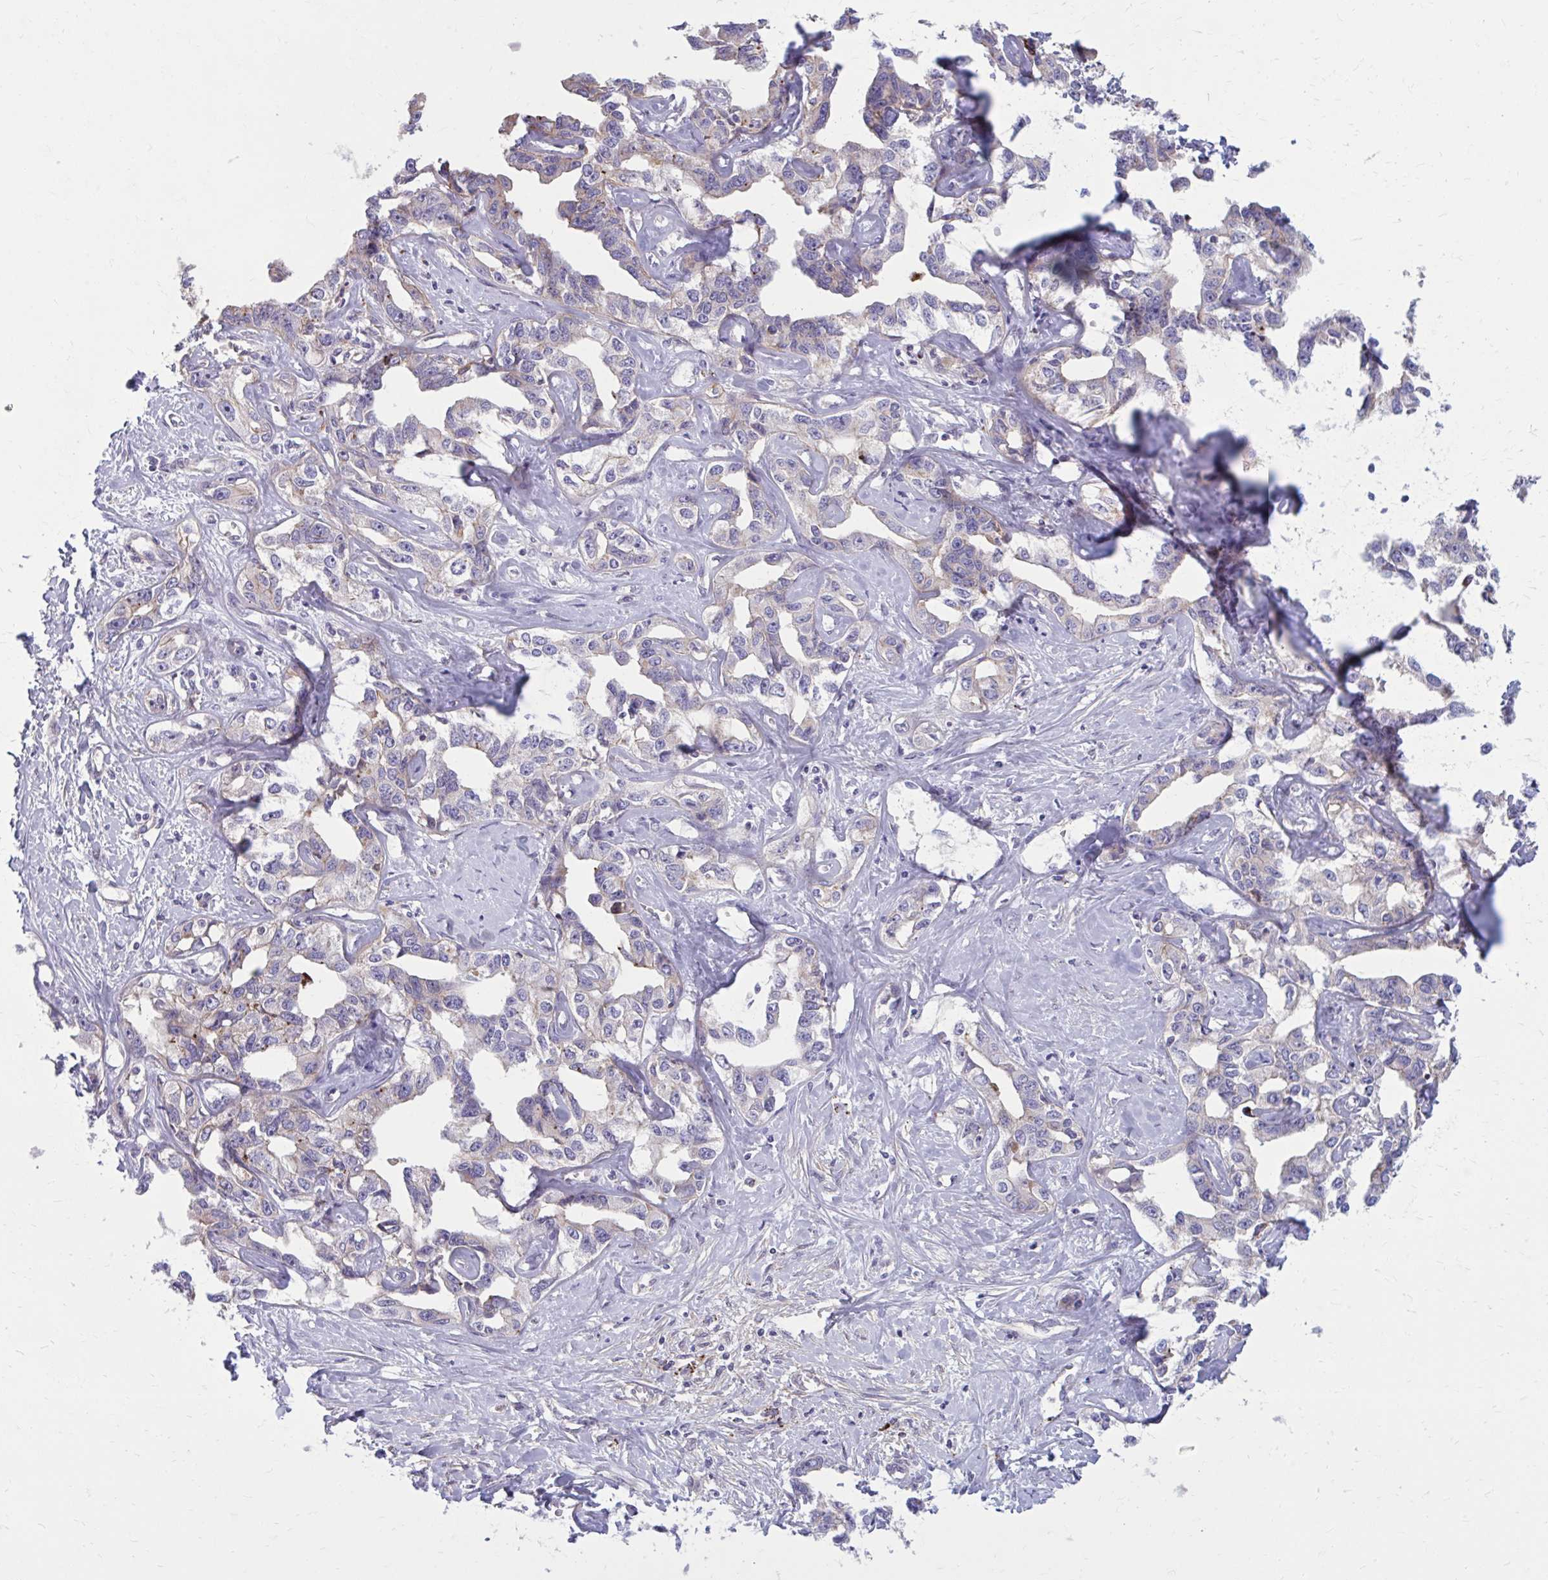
{"staining": {"intensity": "negative", "quantity": "none", "location": "none"}, "tissue": "liver cancer", "cell_type": "Tumor cells", "image_type": "cancer", "snomed": [{"axis": "morphology", "description": "Cholangiocarcinoma"}, {"axis": "topography", "description": "Liver"}], "caption": "There is no significant staining in tumor cells of liver cancer (cholangiocarcinoma).", "gene": "FAP", "patient": {"sex": "male", "age": 59}}